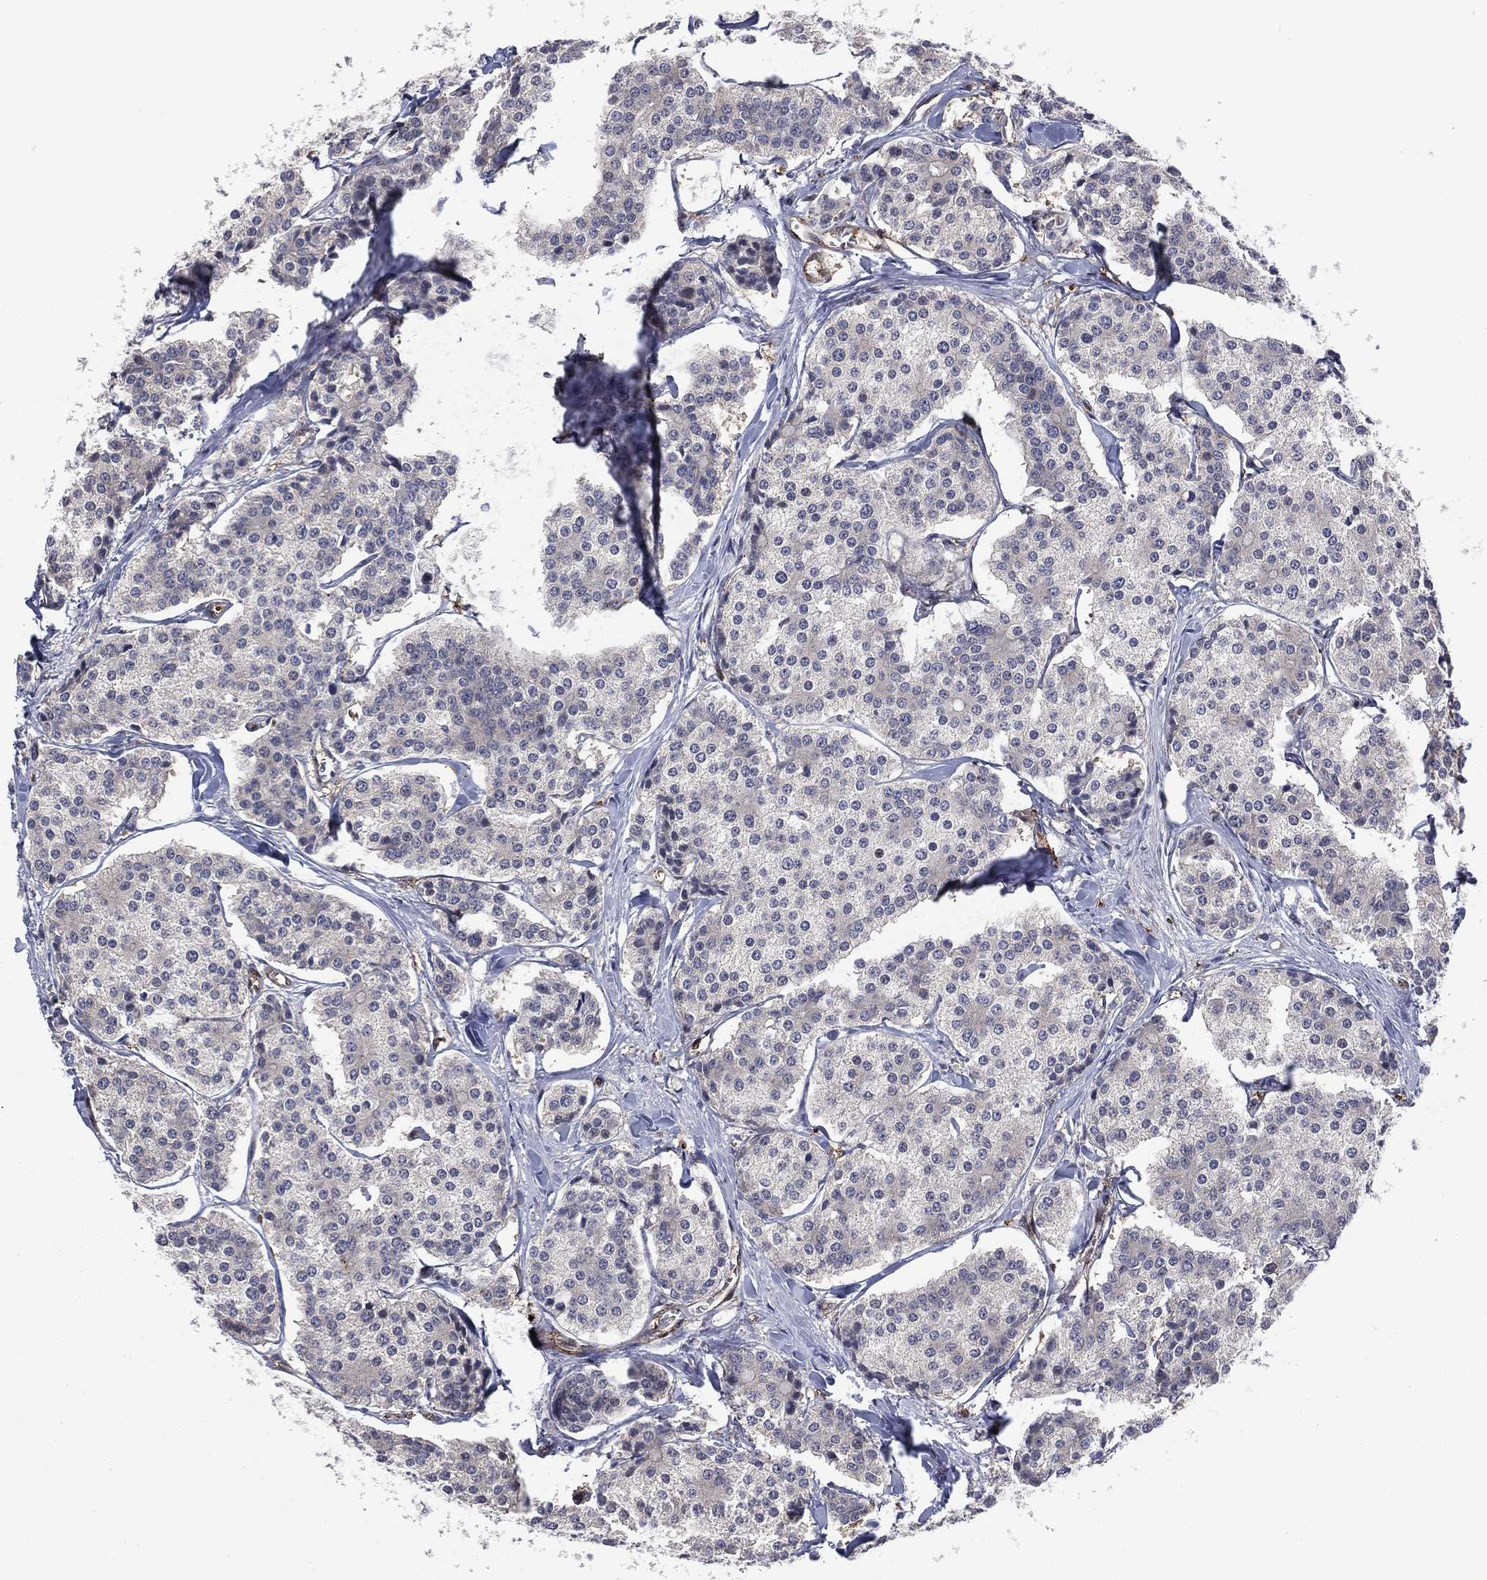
{"staining": {"intensity": "negative", "quantity": "none", "location": "none"}, "tissue": "carcinoid", "cell_type": "Tumor cells", "image_type": "cancer", "snomed": [{"axis": "morphology", "description": "Carcinoid, malignant, NOS"}, {"axis": "topography", "description": "Small intestine"}], "caption": "A photomicrograph of human carcinoid (malignant) is negative for staining in tumor cells. (DAB (3,3'-diaminobenzidine) immunohistochemistry visualized using brightfield microscopy, high magnification).", "gene": "SNCG", "patient": {"sex": "female", "age": 65}}